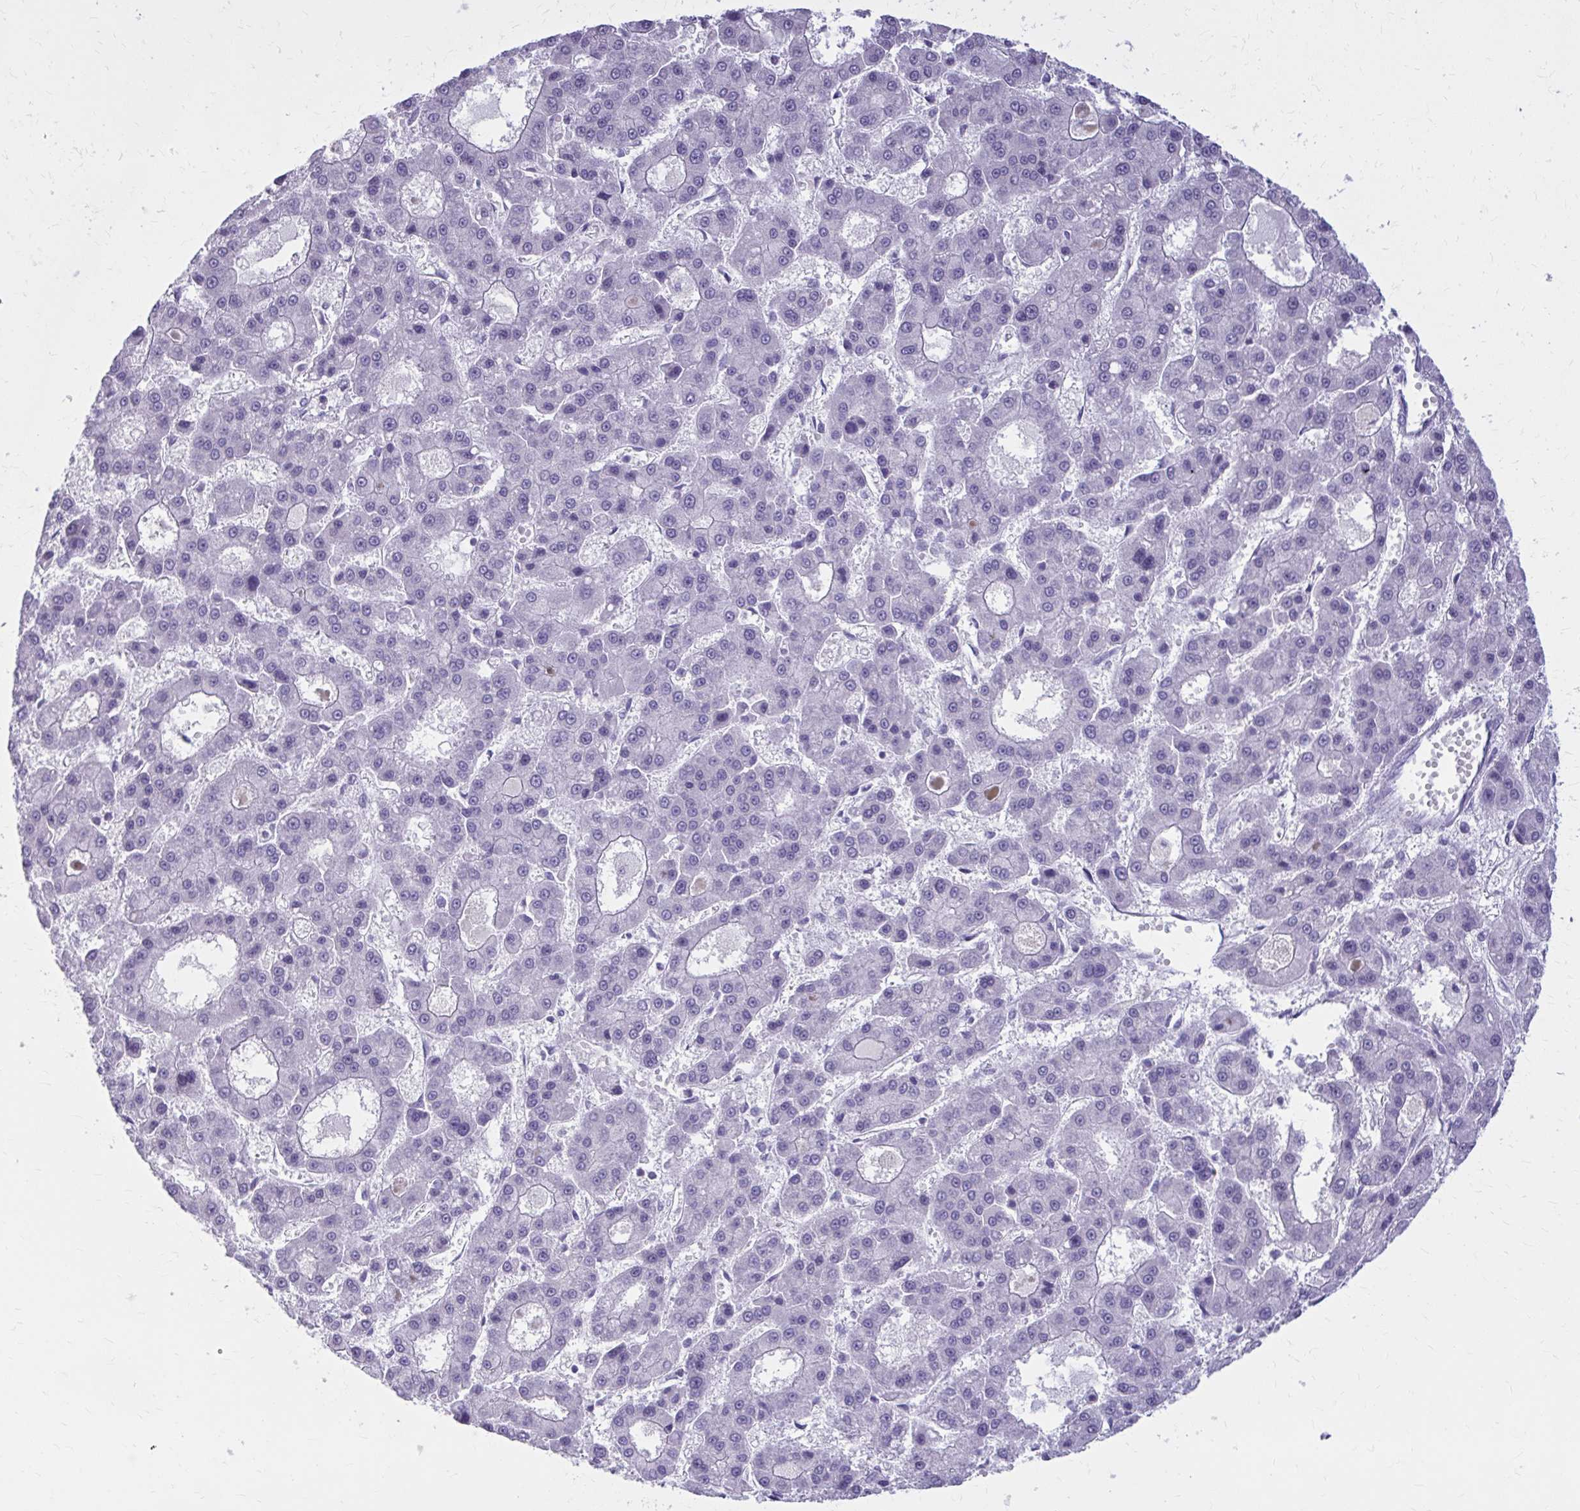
{"staining": {"intensity": "negative", "quantity": "none", "location": "none"}, "tissue": "liver cancer", "cell_type": "Tumor cells", "image_type": "cancer", "snomed": [{"axis": "morphology", "description": "Carcinoma, Hepatocellular, NOS"}, {"axis": "topography", "description": "Liver"}], "caption": "Image shows no protein expression in tumor cells of liver cancer (hepatocellular carcinoma) tissue. (DAB (3,3'-diaminobenzidine) immunohistochemistry with hematoxylin counter stain).", "gene": "OR4B1", "patient": {"sex": "male", "age": 70}}